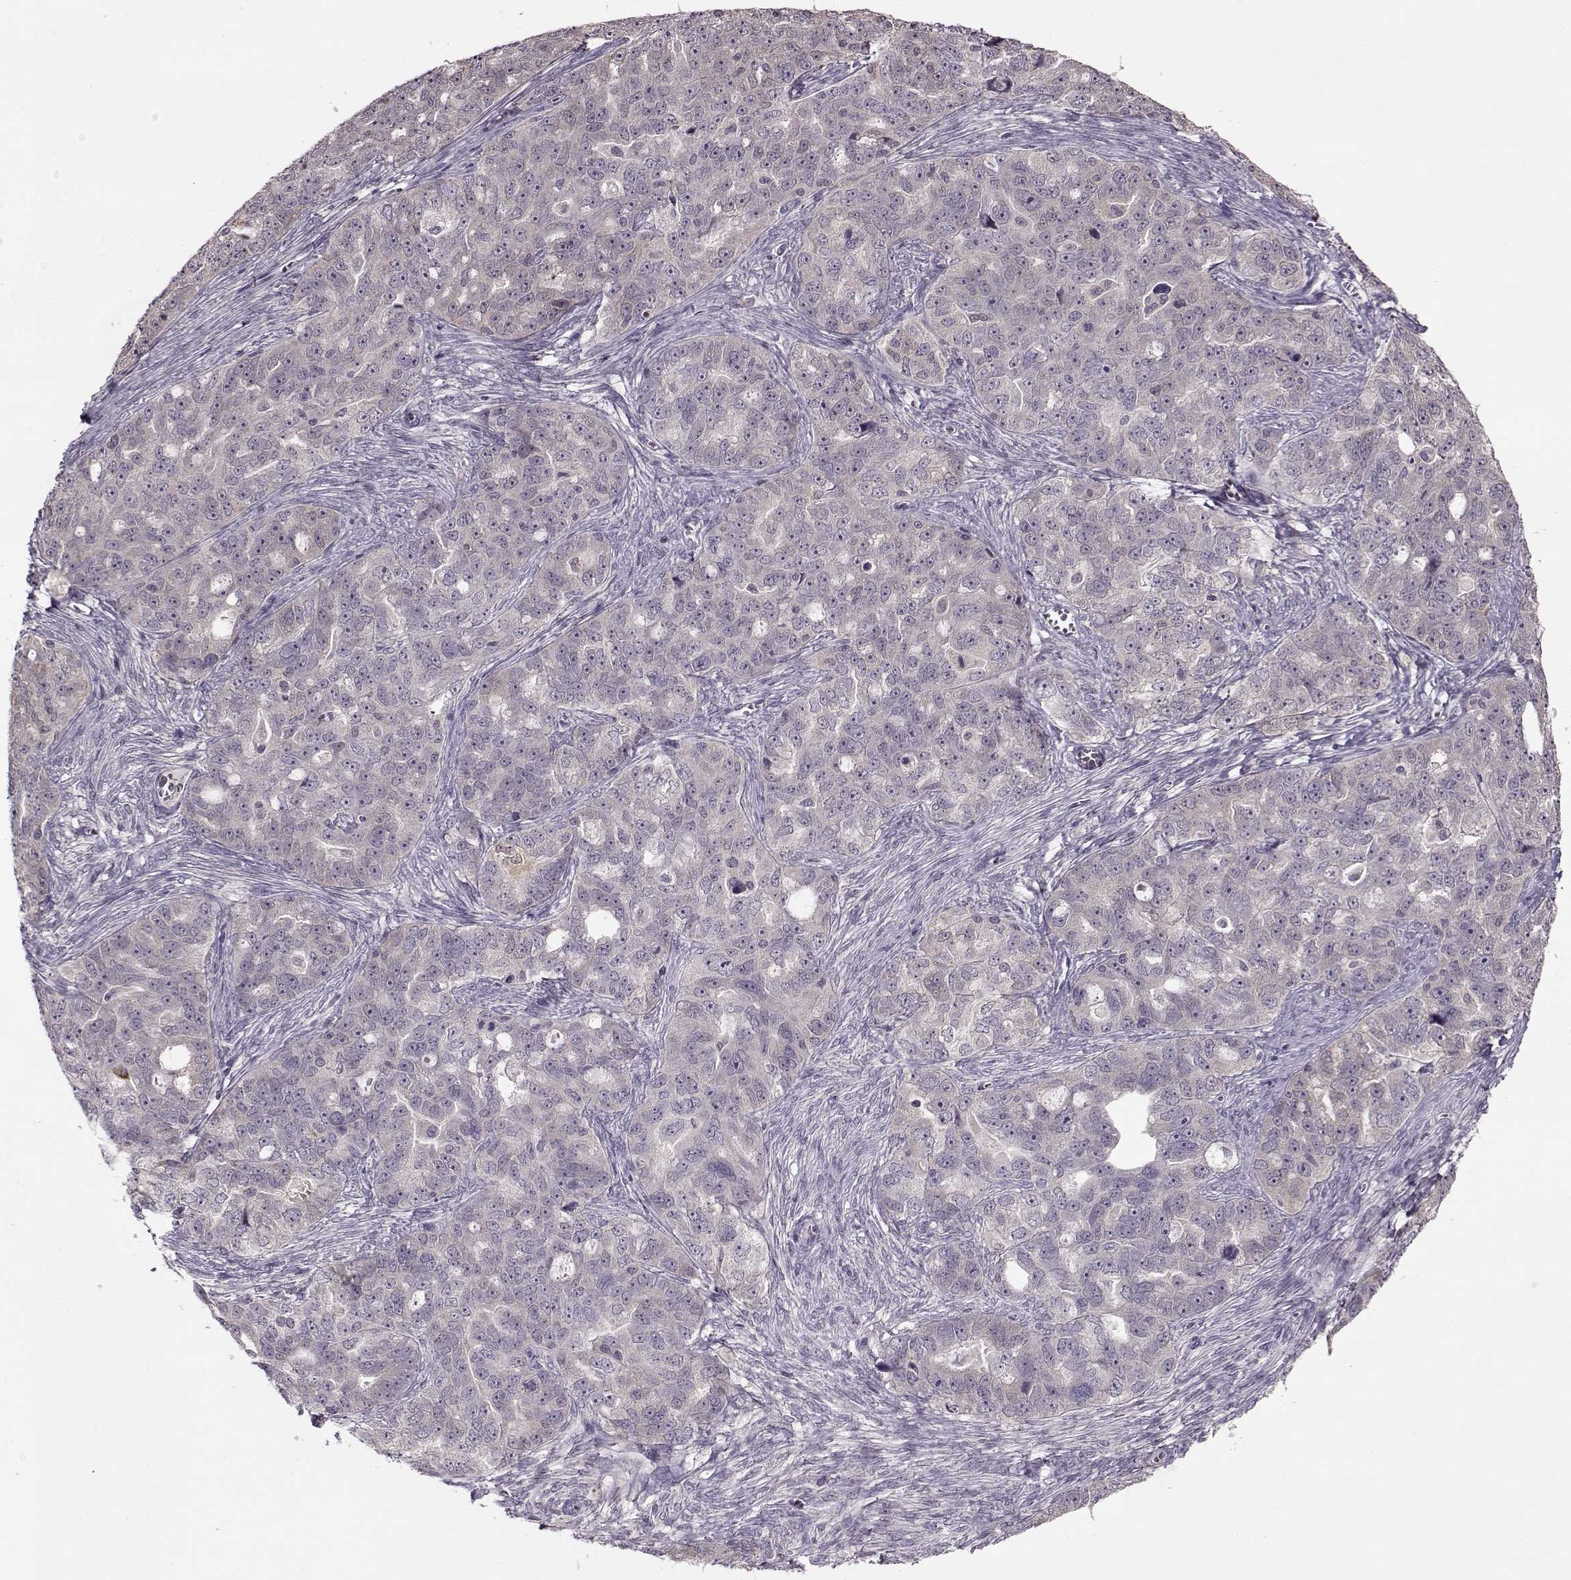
{"staining": {"intensity": "negative", "quantity": "none", "location": "none"}, "tissue": "ovarian cancer", "cell_type": "Tumor cells", "image_type": "cancer", "snomed": [{"axis": "morphology", "description": "Cystadenocarcinoma, serous, NOS"}, {"axis": "topography", "description": "Ovary"}], "caption": "An immunohistochemistry image of serous cystadenocarcinoma (ovarian) is shown. There is no staining in tumor cells of serous cystadenocarcinoma (ovarian). The staining was performed using DAB (3,3'-diaminobenzidine) to visualize the protein expression in brown, while the nuclei were stained in blue with hematoxylin (Magnification: 20x).", "gene": "ACOT11", "patient": {"sex": "female", "age": 51}}